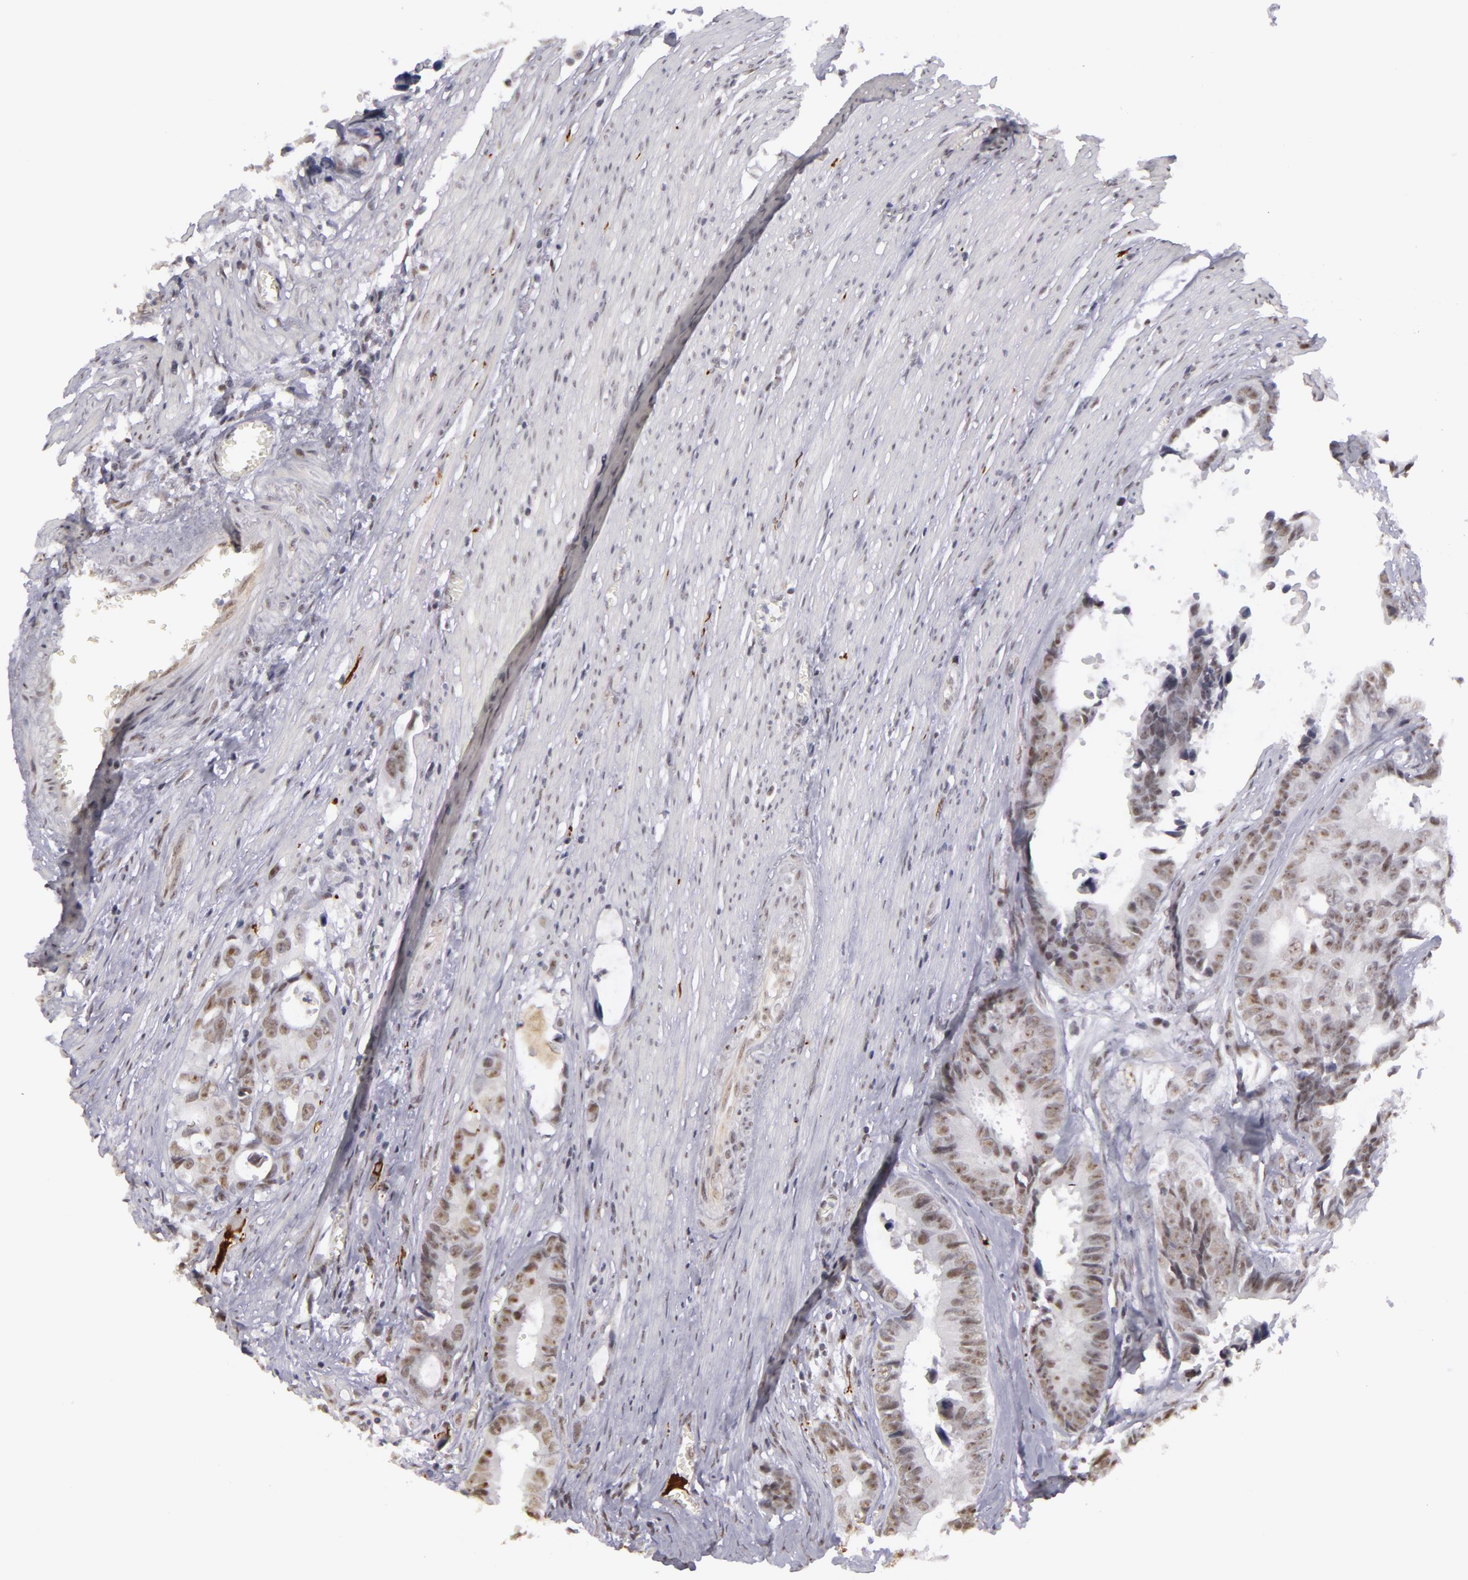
{"staining": {"intensity": "weak", "quantity": ">75%", "location": "nuclear"}, "tissue": "colorectal cancer", "cell_type": "Tumor cells", "image_type": "cancer", "snomed": [{"axis": "morphology", "description": "Adenocarcinoma, NOS"}, {"axis": "topography", "description": "Rectum"}], "caption": "Colorectal cancer (adenocarcinoma) stained for a protein (brown) reveals weak nuclear positive positivity in about >75% of tumor cells.", "gene": "RRP7A", "patient": {"sex": "female", "age": 98}}